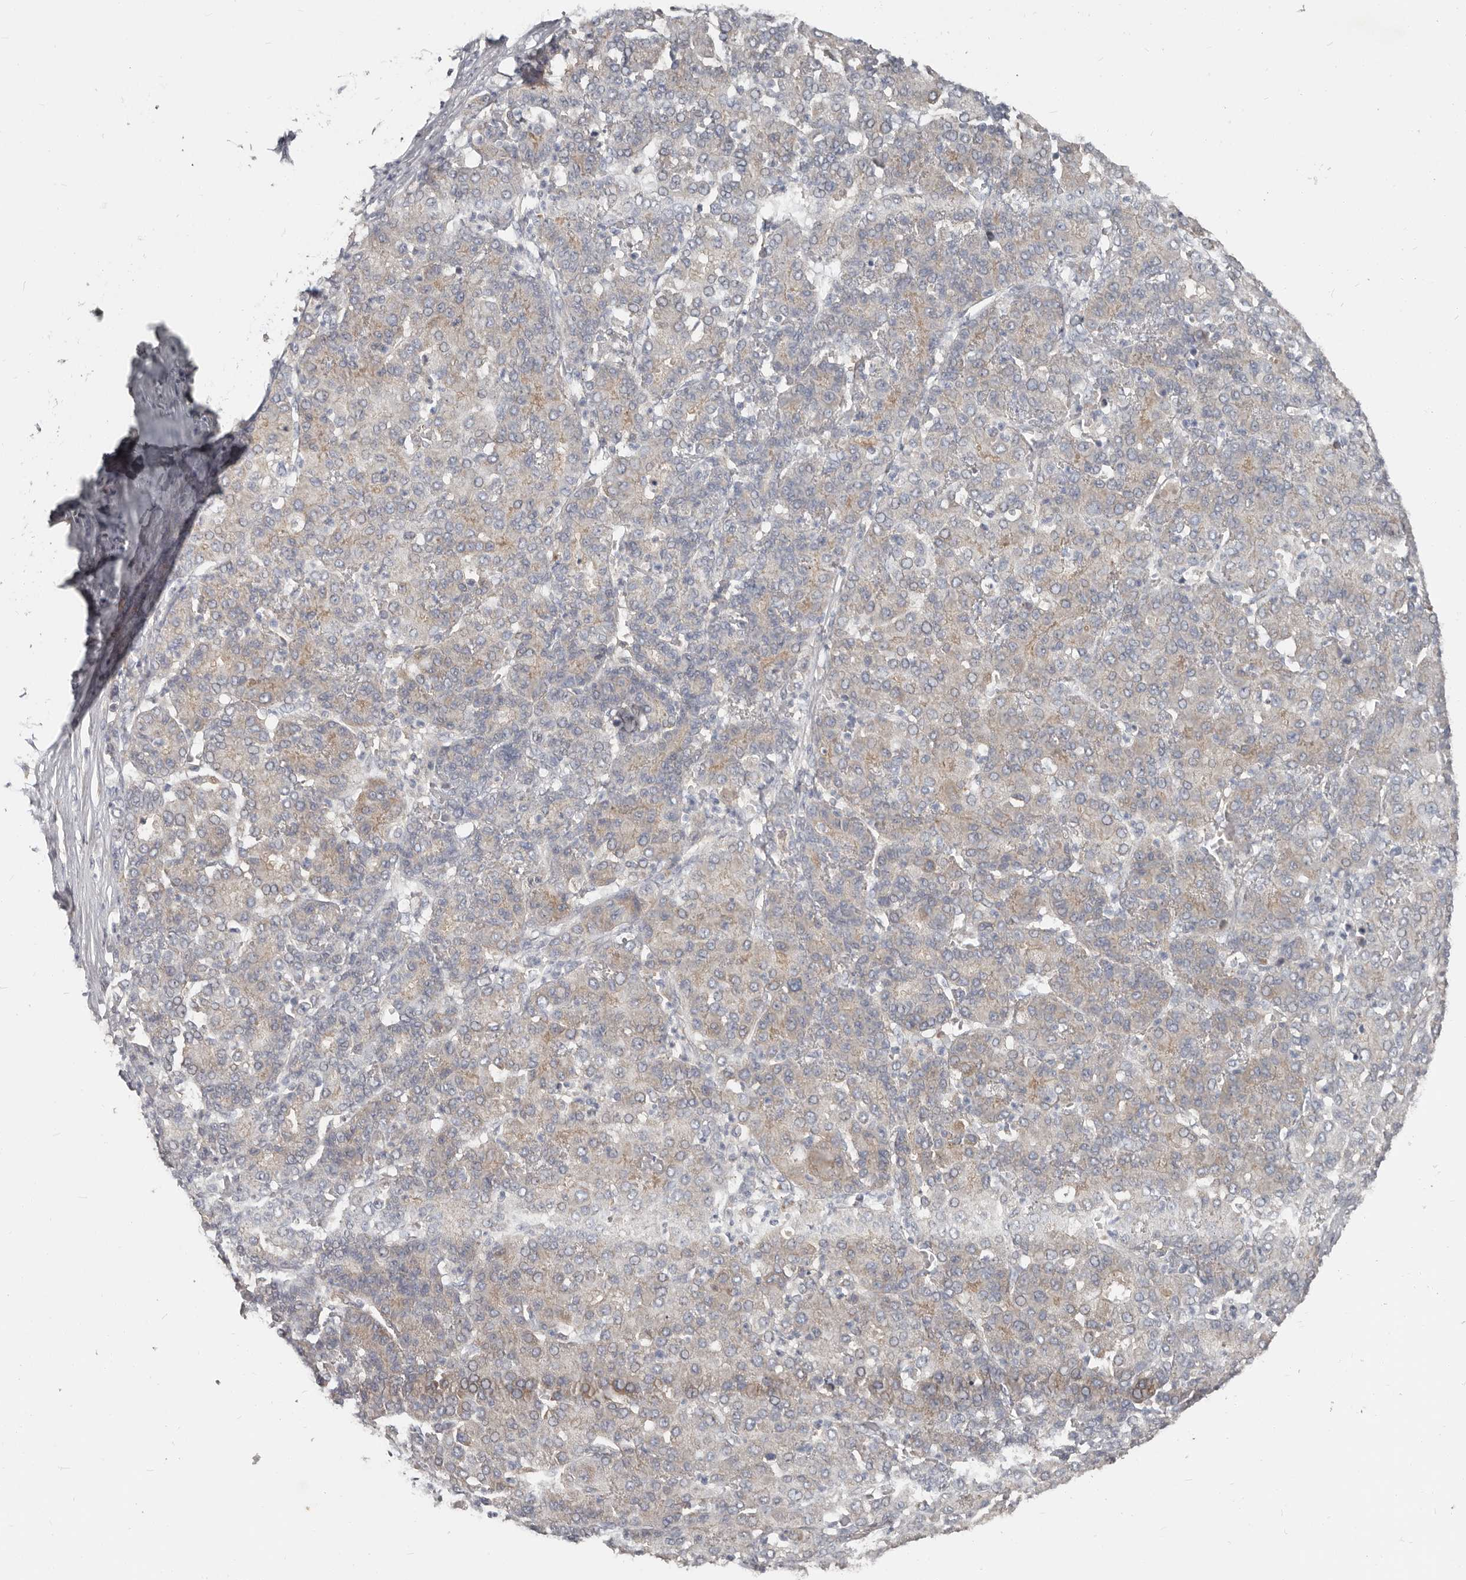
{"staining": {"intensity": "weak", "quantity": "25%-75%", "location": "cytoplasmic/membranous"}, "tissue": "liver cancer", "cell_type": "Tumor cells", "image_type": "cancer", "snomed": [{"axis": "morphology", "description": "Carcinoma, Hepatocellular, NOS"}, {"axis": "topography", "description": "Liver"}], "caption": "Immunohistochemical staining of human liver cancer (hepatocellular carcinoma) demonstrates low levels of weak cytoplasmic/membranous staining in about 25%-75% of tumor cells. The staining was performed using DAB (3,3'-diaminobenzidine), with brown indicating positive protein expression. Nuclei are stained blue with hematoxylin.", "gene": "AKNAD1", "patient": {"sex": "male", "age": 65}}